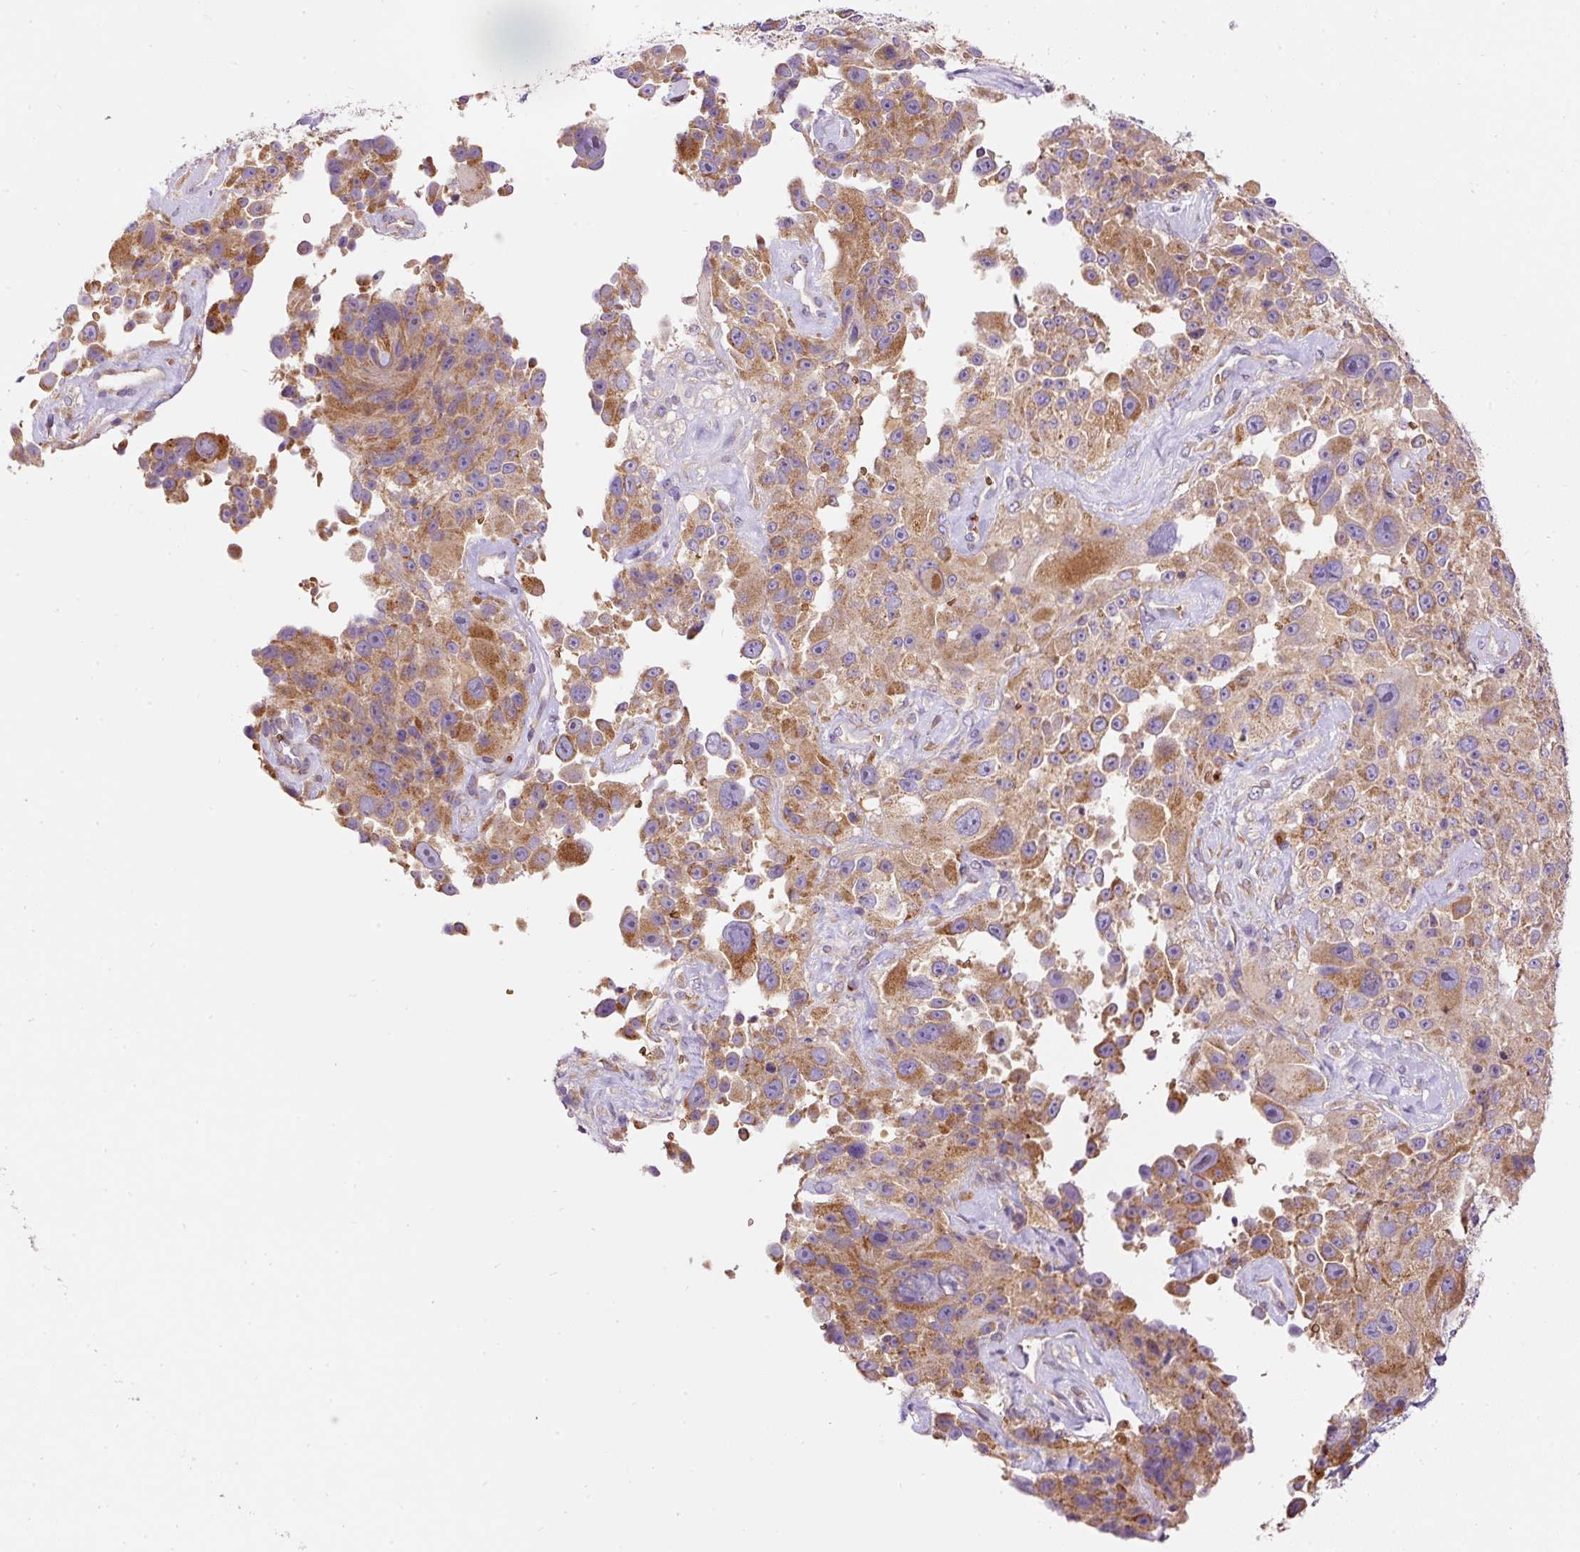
{"staining": {"intensity": "moderate", "quantity": ">75%", "location": "cytoplasmic/membranous"}, "tissue": "melanoma", "cell_type": "Tumor cells", "image_type": "cancer", "snomed": [{"axis": "morphology", "description": "Malignant melanoma, Metastatic site"}, {"axis": "topography", "description": "Lymph node"}], "caption": "Immunohistochemical staining of human melanoma demonstrates medium levels of moderate cytoplasmic/membranous protein staining in about >75% of tumor cells. (brown staining indicates protein expression, while blue staining denotes nuclei).", "gene": "PRRC2A", "patient": {"sex": "male", "age": 62}}